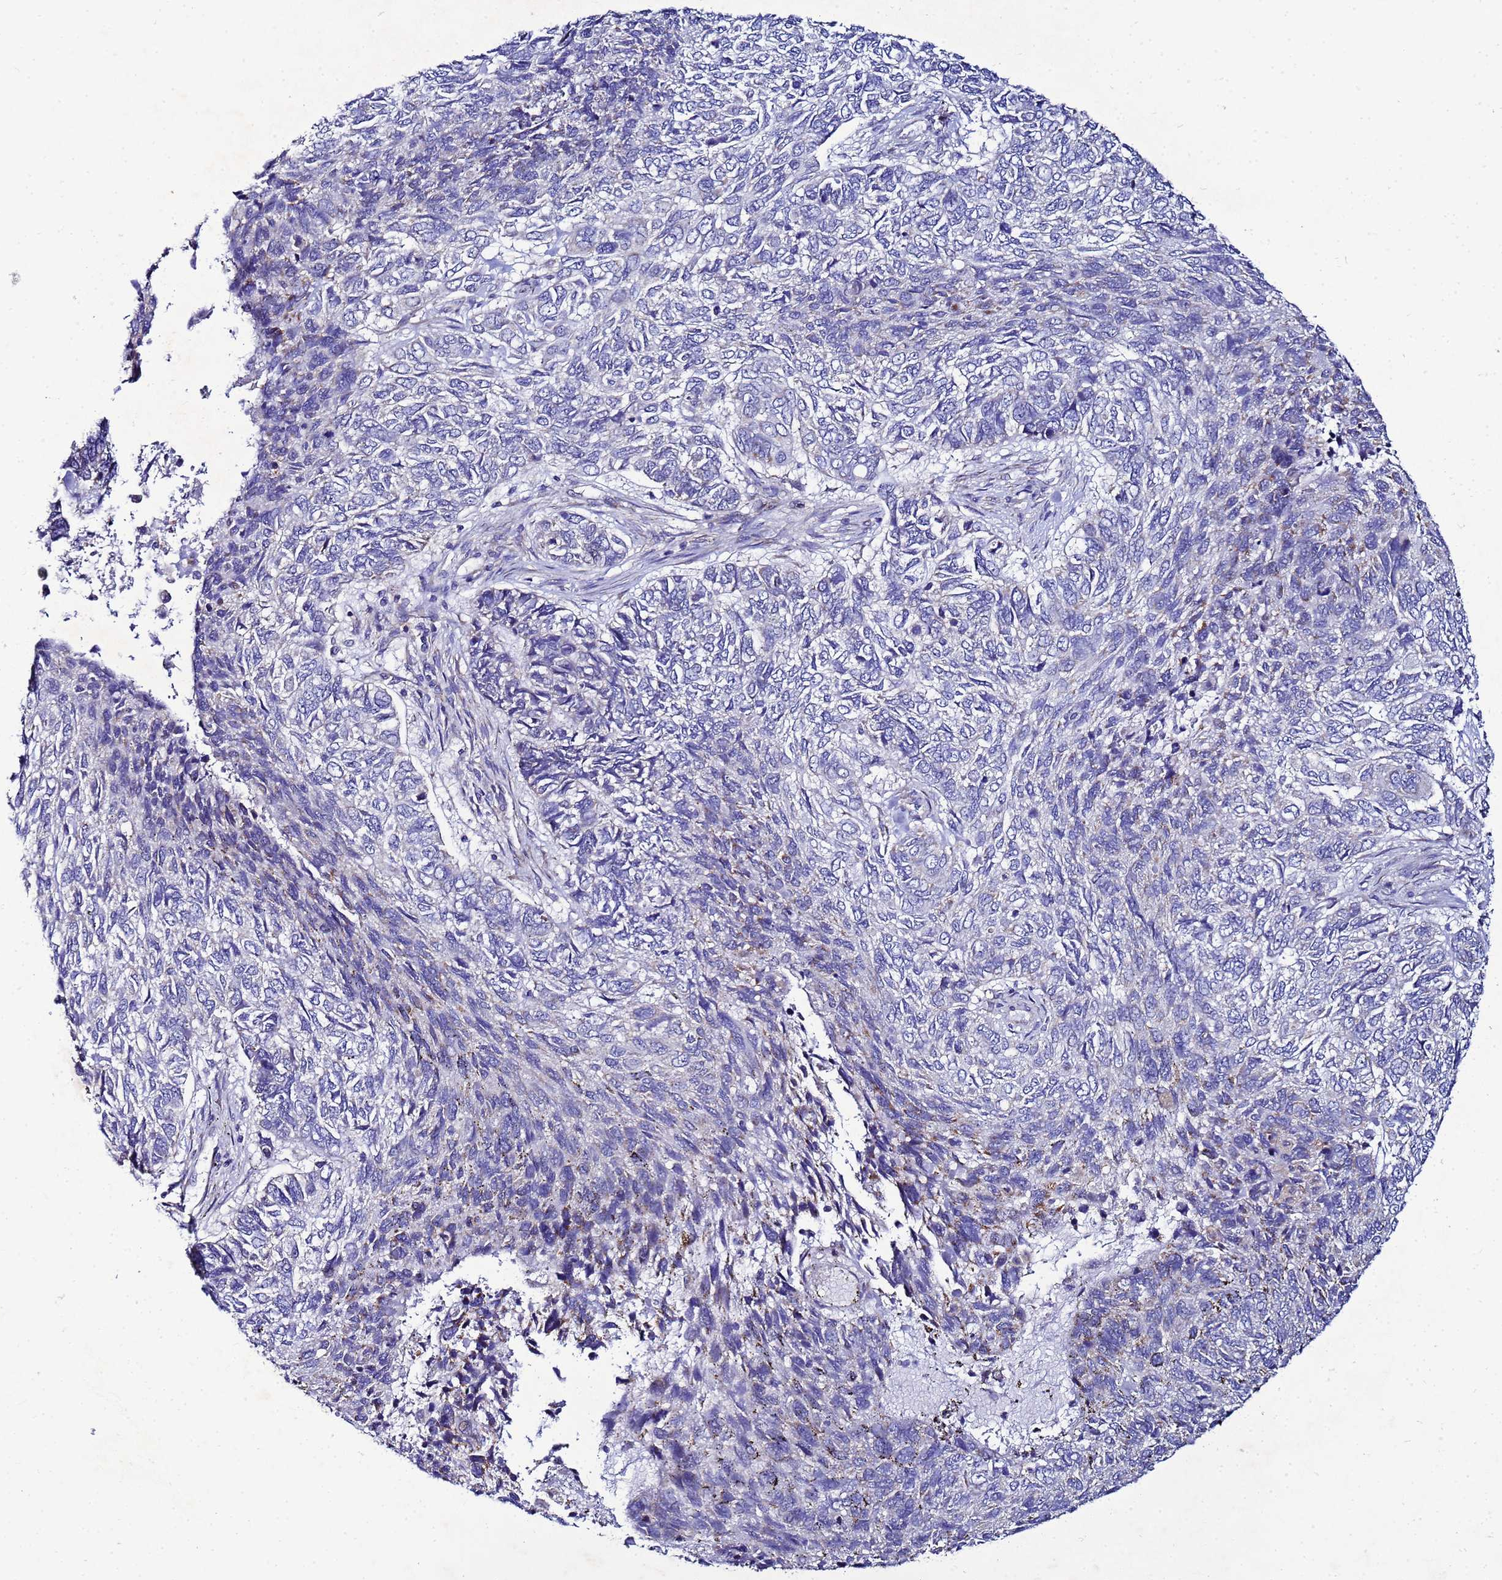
{"staining": {"intensity": "negative", "quantity": "none", "location": "none"}, "tissue": "skin cancer", "cell_type": "Tumor cells", "image_type": "cancer", "snomed": [{"axis": "morphology", "description": "Basal cell carcinoma"}, {"axis": "topography", "description": "Skin"}], "caption": "DAB immunohistochemical staining of human skin basal cell carcinoma demonstrates no significant expression in tumor cells.", "gene": "FAHD2A", "patient": {"sex": "female", "age": 65}}